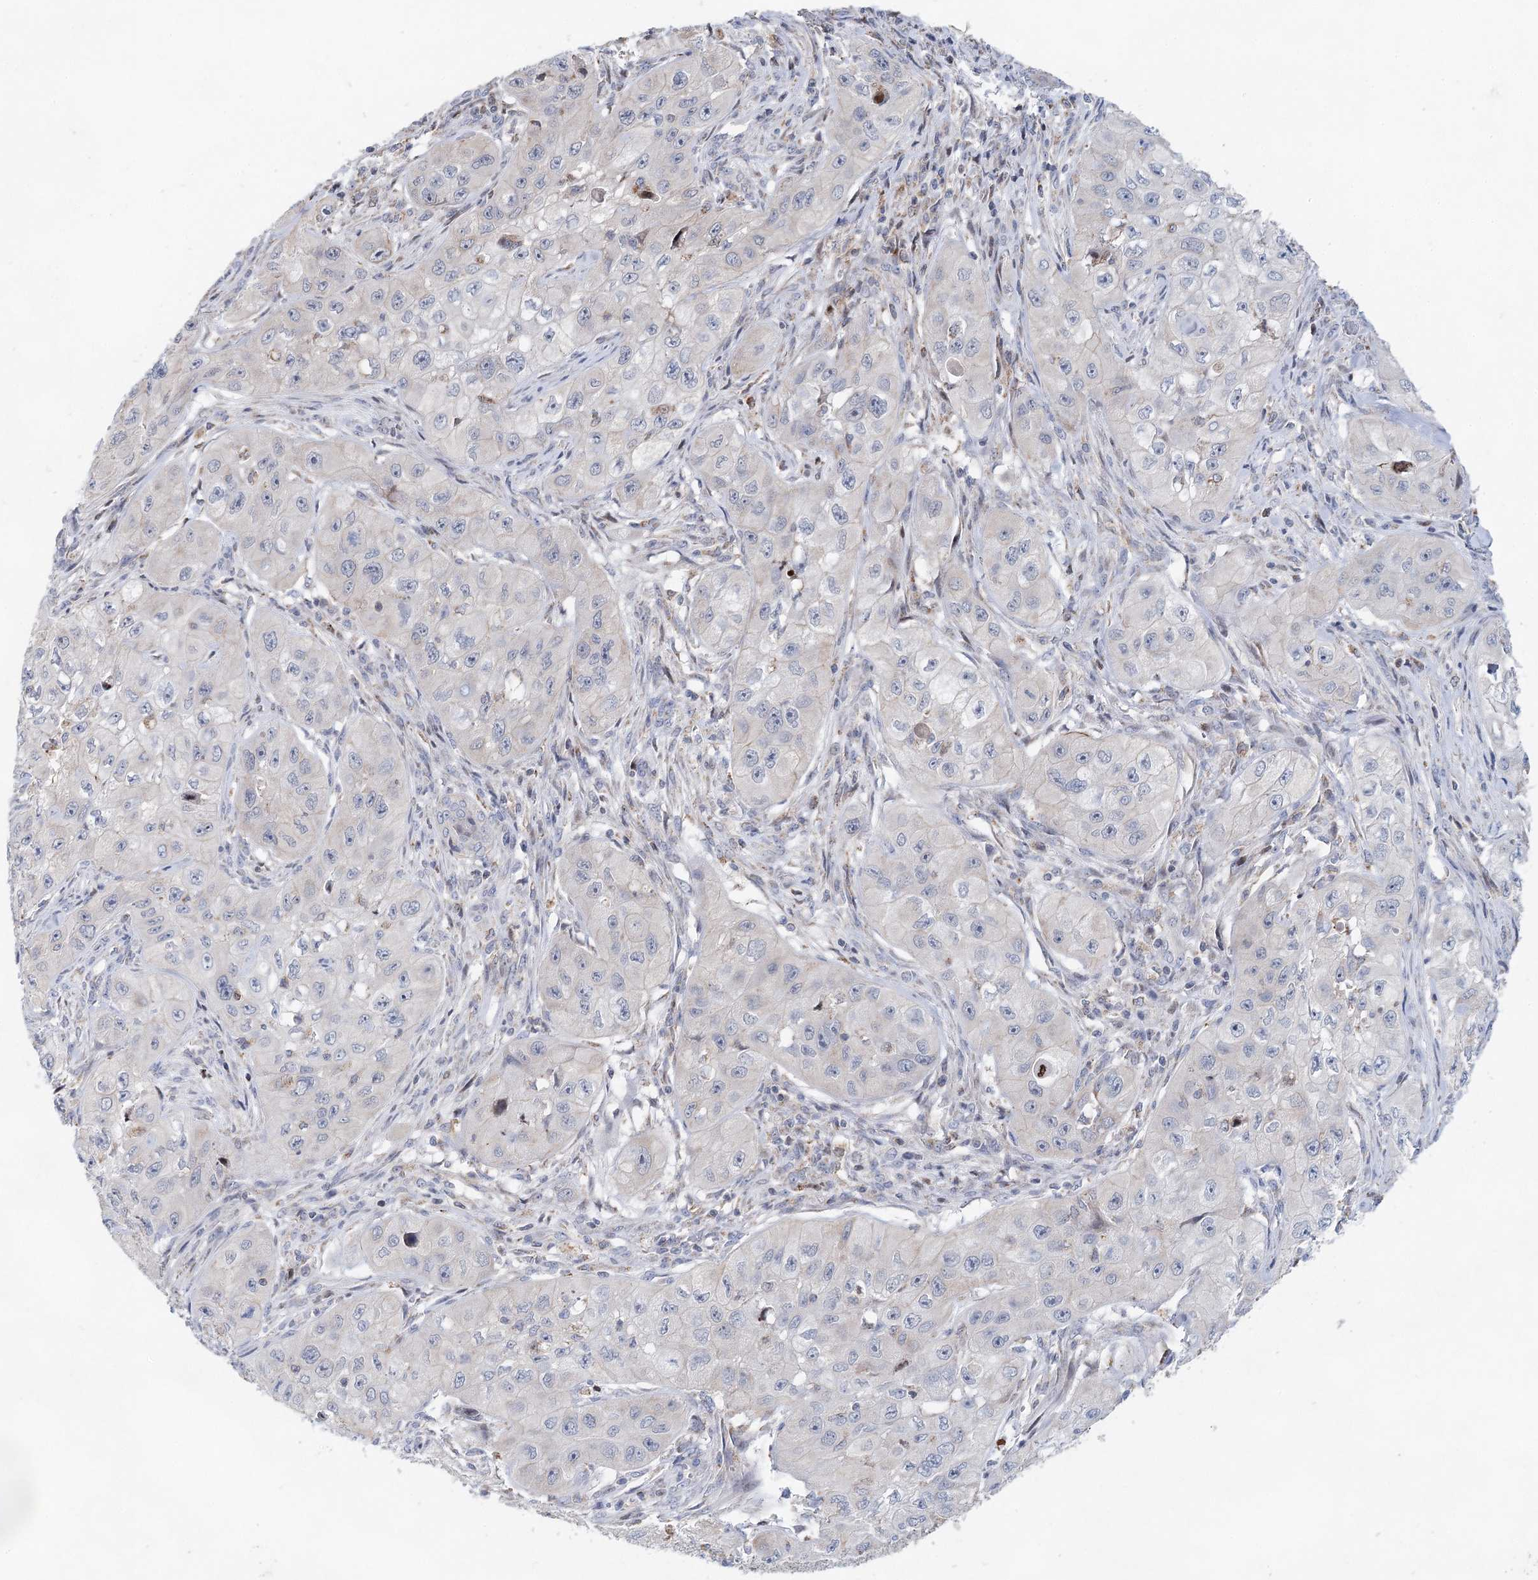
{"staining": {"intensity": "negative", "quantity": "none", "location": "none"}, "tissue": "skin cancer", "cell_type": "Tumor cells", "image_type": "cancer", "snomed": [{"axis": "morphology", "description": "Squamous cell carcinoma, NOS"}, {"axis": "topography", "description": "Skin"}, {"axis": "topography", "description": "Subcutis"}], "caption": "A photomicrograph of human skin cancer (squamous cell carcinoma) is negative for staining in tumor cells.", "gene": "XPO6", "patient": {"sex": "male", "age": 73}}